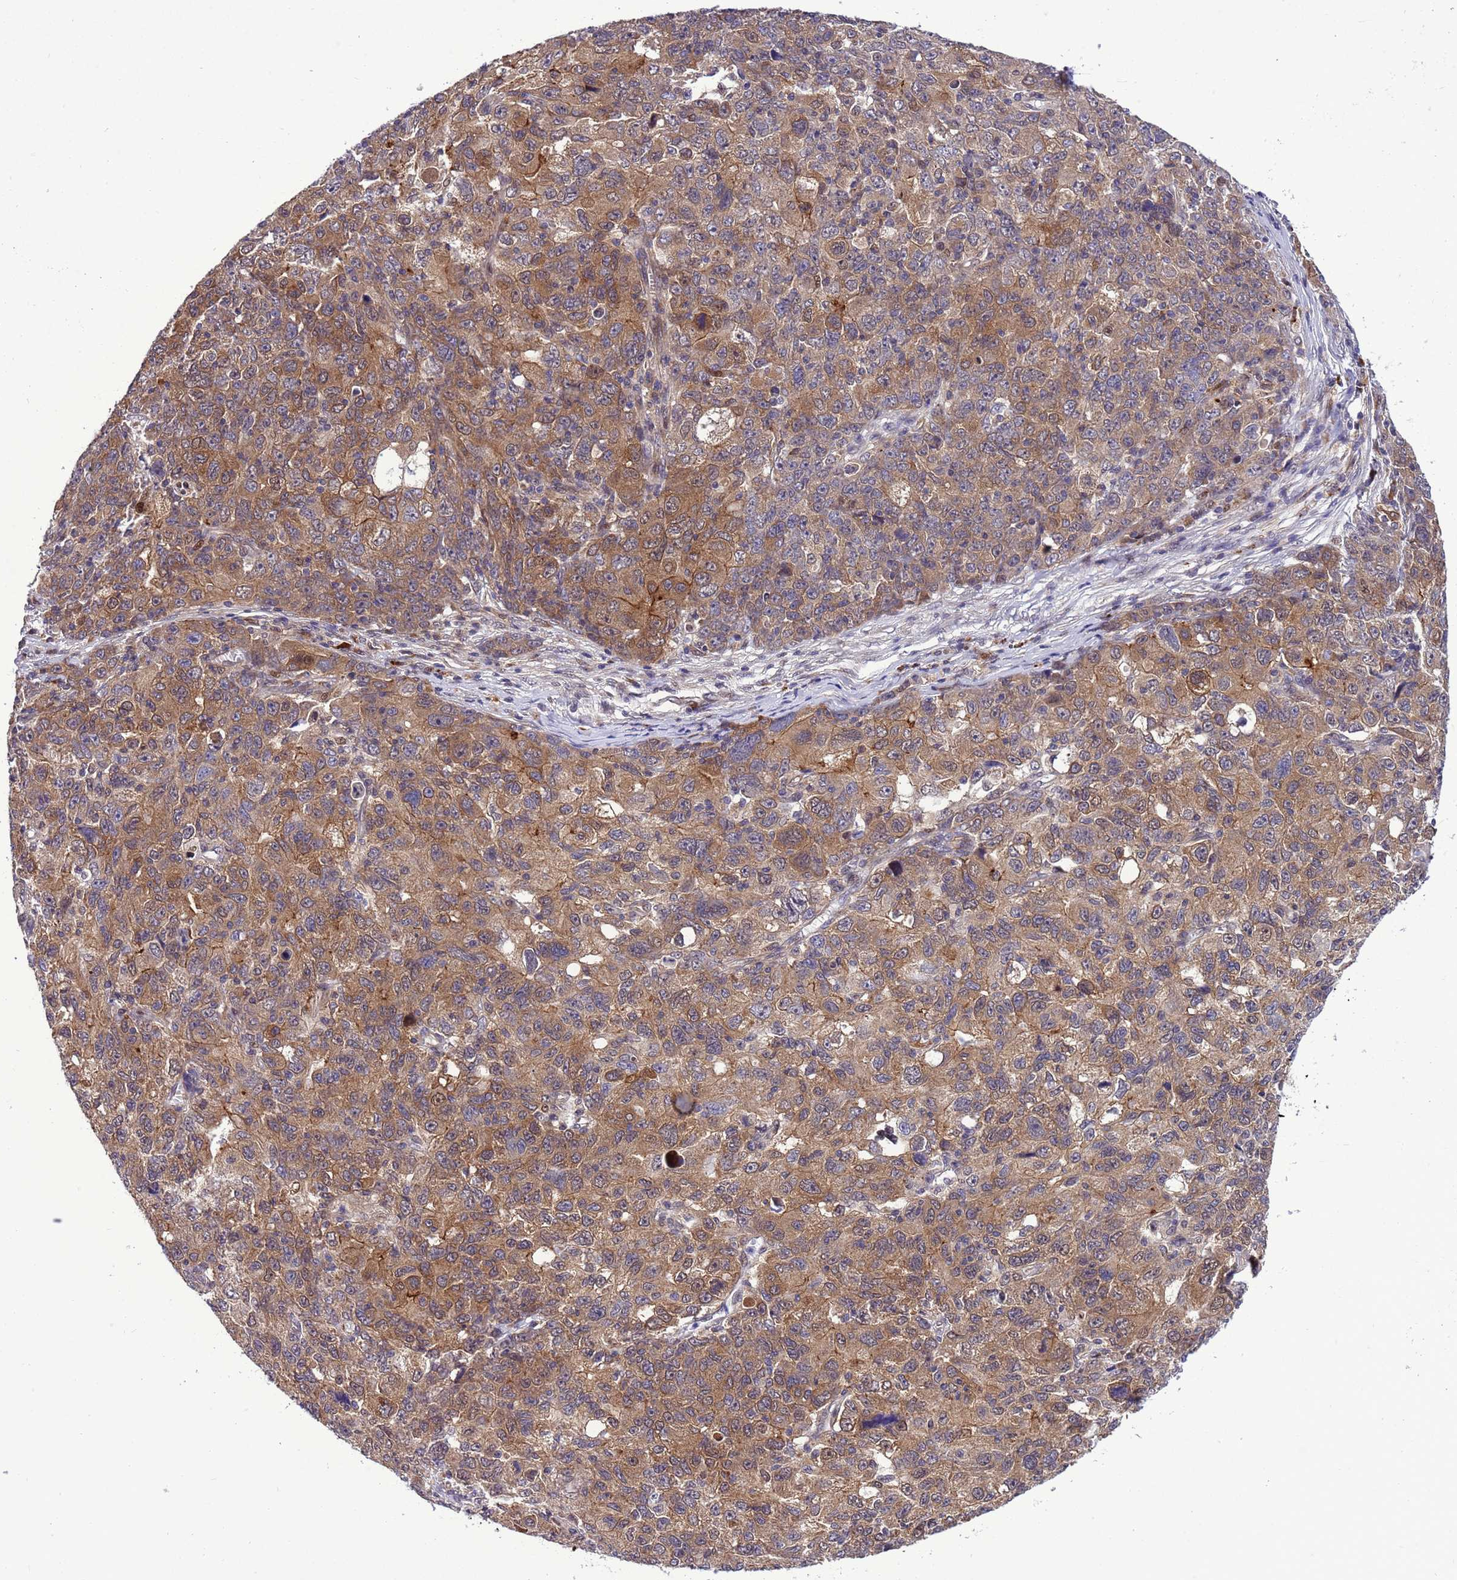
{"staining": {"intensity": "moderate", "quantity": ">75%", "location": "cytoplasmic/membranous"}, "tissue": "ovarian cancer", "cell_type": "Tumor cells", "image_type": "cancer", "snomed": [{"axis": "morphology", "description": "Carcinoma, endometroid"}, {"axis": "topography", "description": "Ovary"}], "caption": "Immunohistochemical staining of endometroid carcinoma (ovarian) demonstrates medium levels of moderate cytoplasmic/membranous staining in approximately >75% of tumor cells.", "gene": "RASD1", "patient": {"sex": "female", "age": 42}}